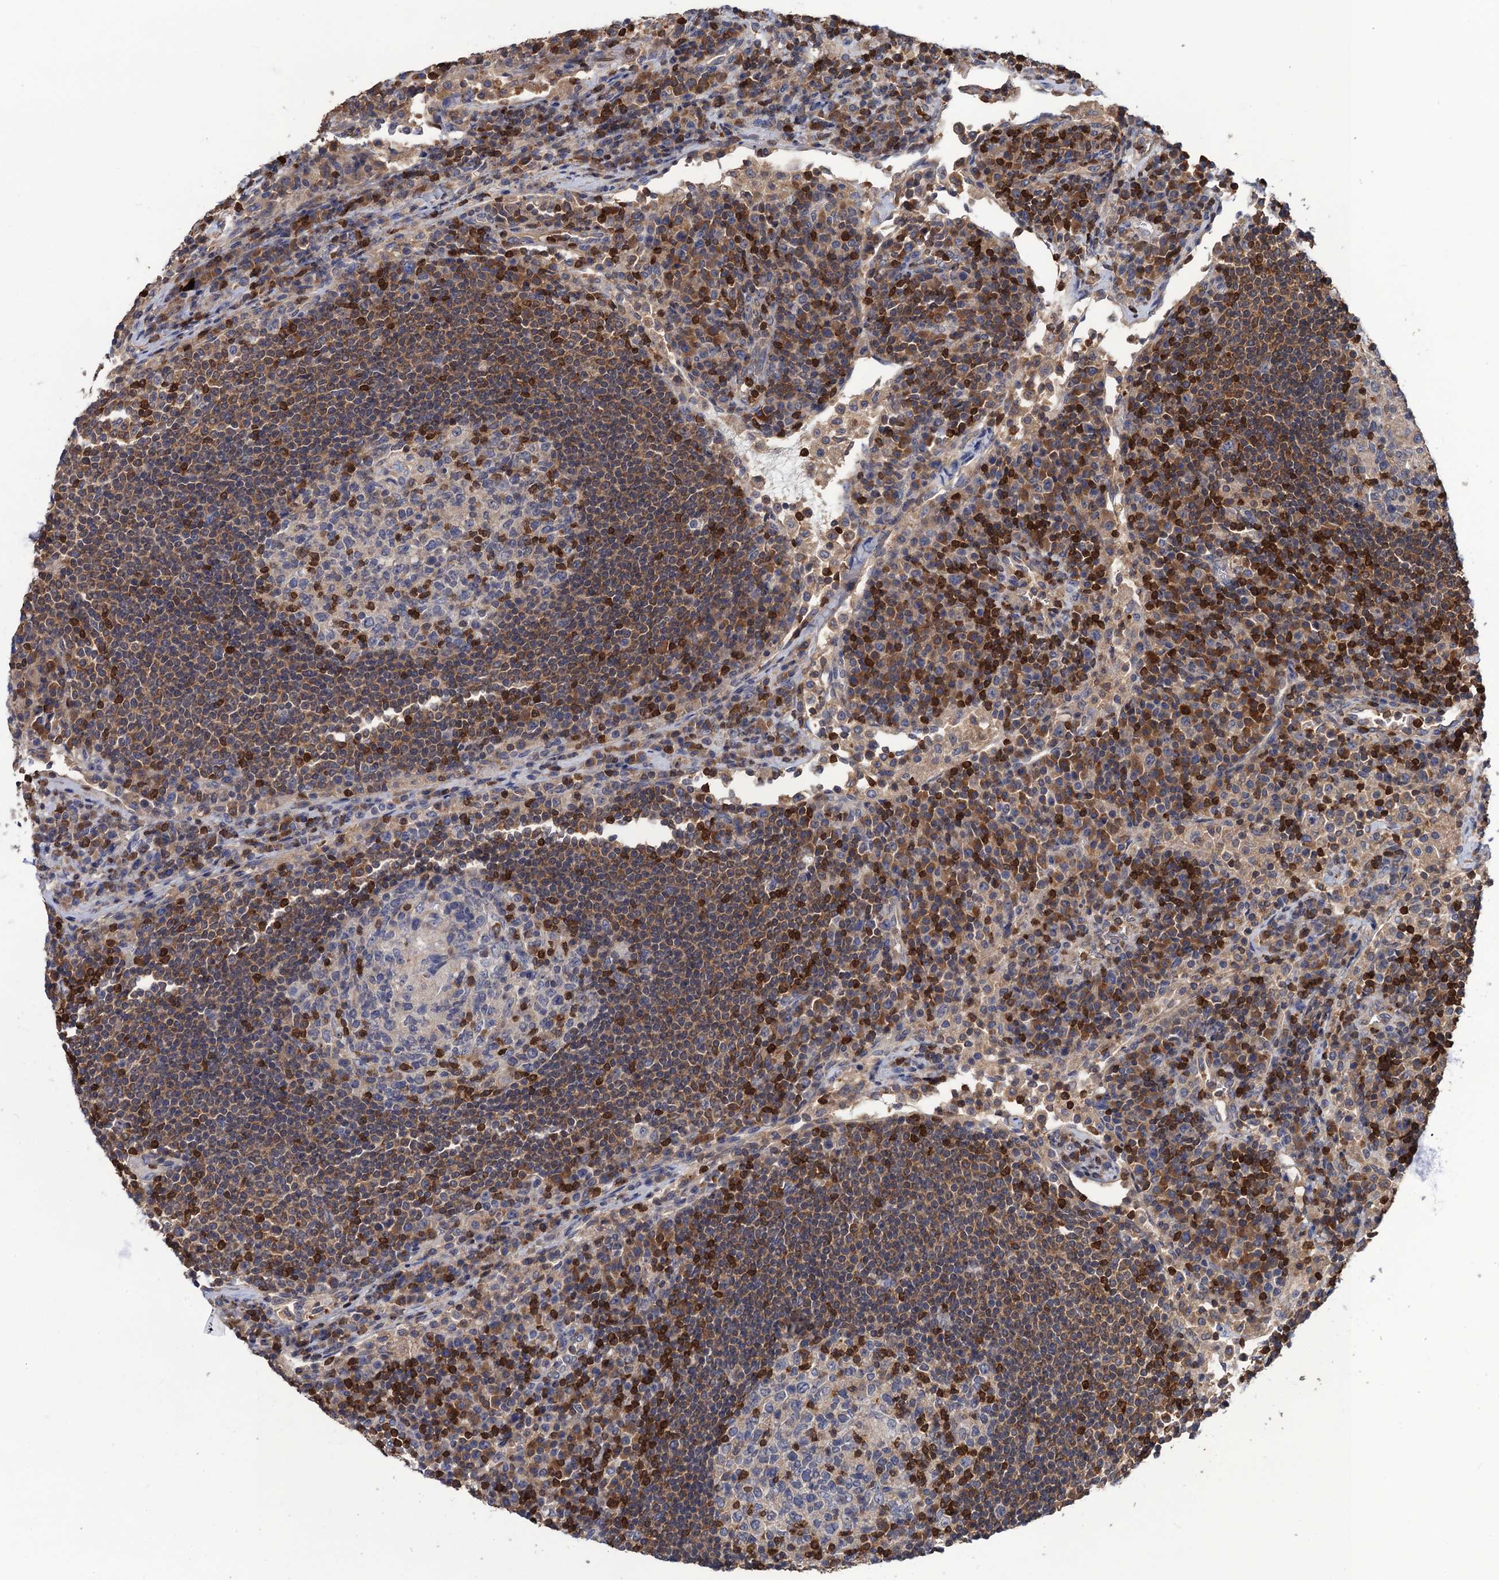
{"staining": {"intensity": "strong", "quantity": "<25%", "location": "cytoplasmic/membranous,nuclear"}, "tissue": "lymph node", "cell_type": "Germinal center cells", "image_type": "normal", "snomed": [{"axis": "morphology", "description": "Normal tissue, NOS"}, {"axis": "topography", "description": "Lymph node"}], "caption": "The image shows immunohistochemical staining of benign lymph node. There is strong cytoplasmic/membranous,nuclear expression is appreciated in approximately <25% of germinal center cells. Using DAB (brown) and hematoxylin (blue) stains, captured at high magnification using brightfield microscopy.", "gene": "DGKA", "patient": {"sex": "female", "age": 53}}